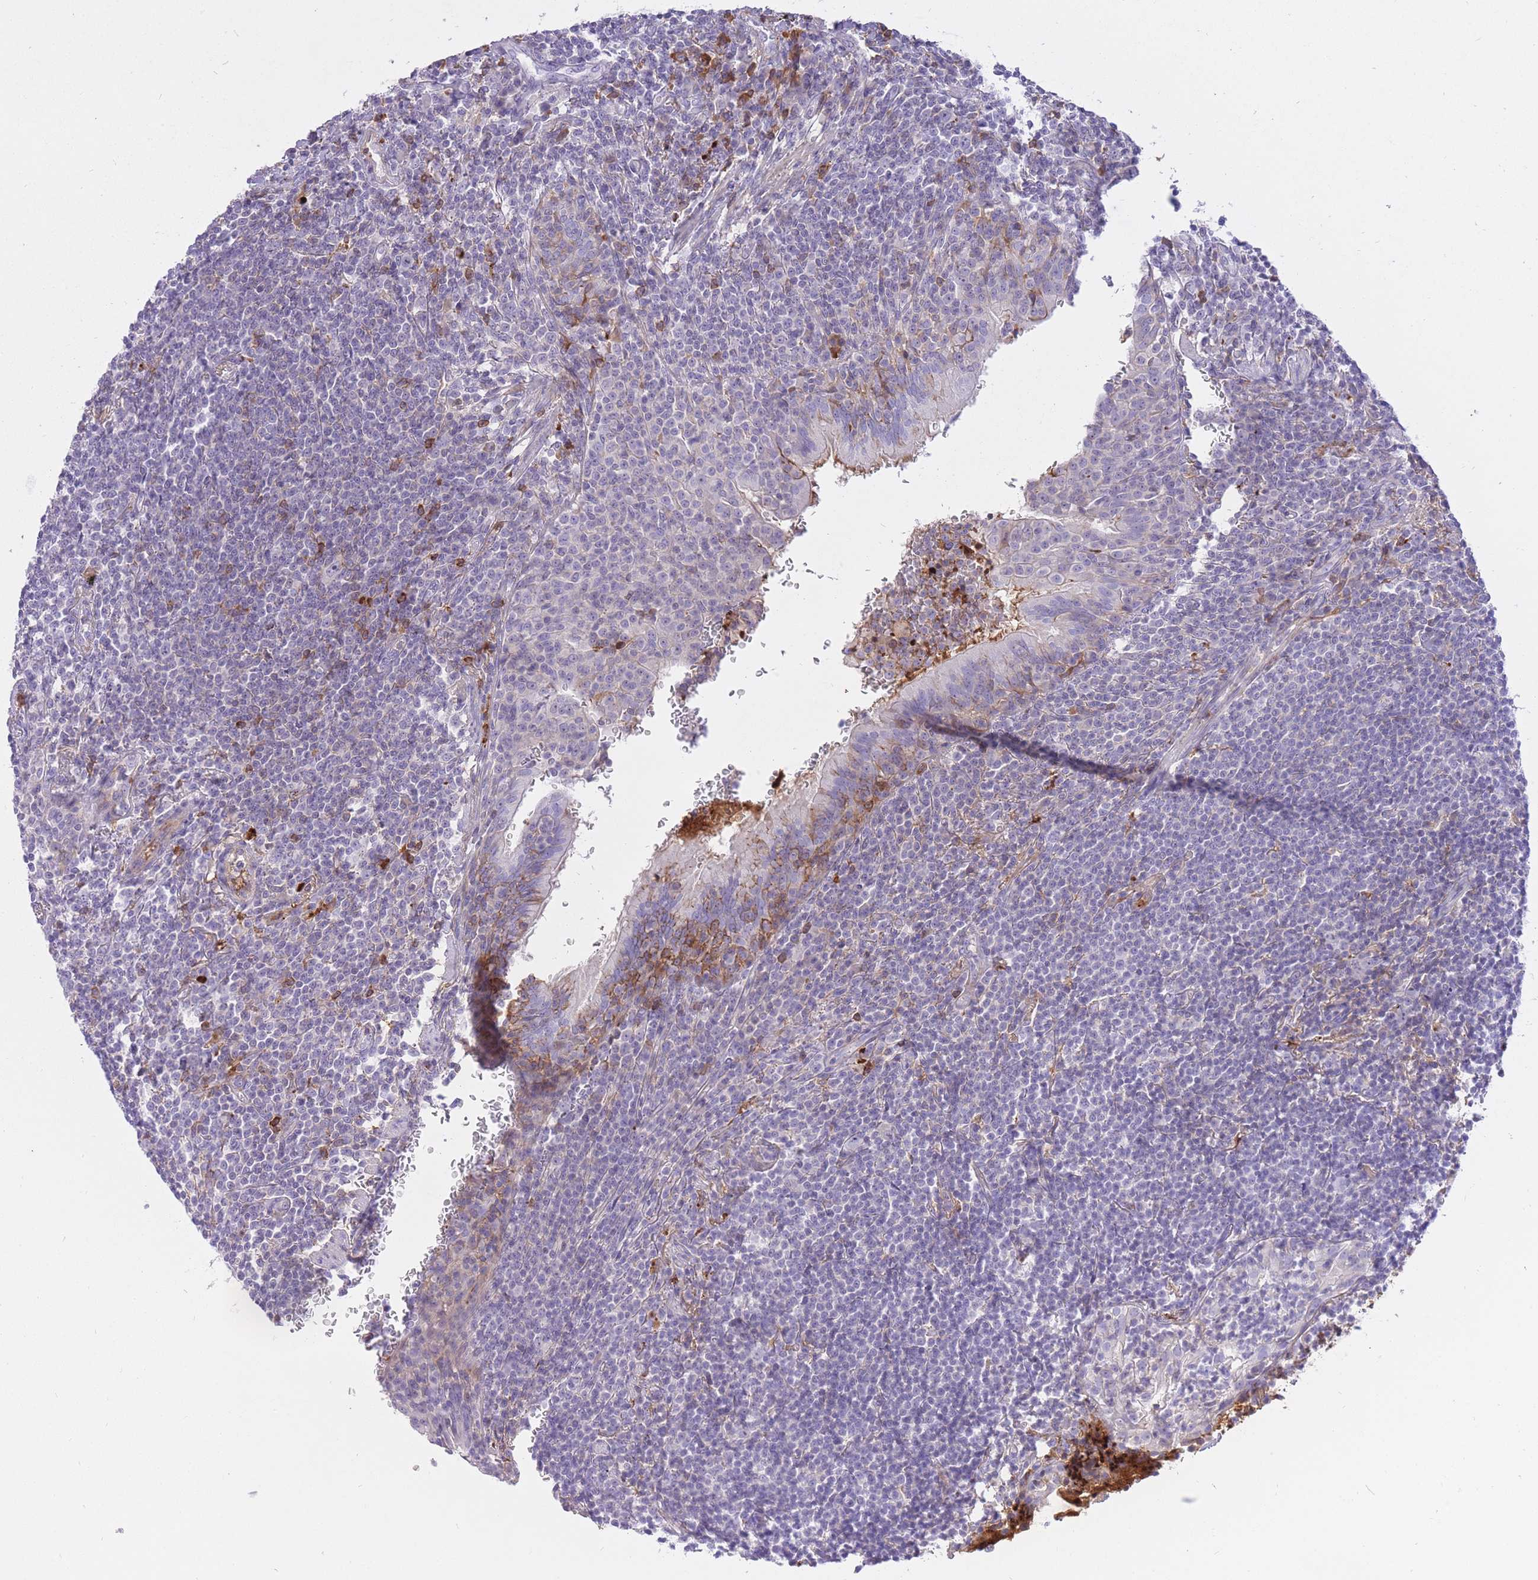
{"staining": {"intensity": "negative", "quantity": "none", "location": "none"}, "tissue": "lymphoma", "cell_type": "Tumor cells", "image_type": "cancer", "snomed": [{"axis": "morphology", "description": "Malignant lymphoma, non-Hodgkin's type, Low grade"}, {"axis": "topography", "description": "Lung"}], "caption": "Immunohistochemical staining of human malignant lymphoma, non-Hodgkin's type (low-grade) displays no significant positivity in tumor cells.", "gene": "HRG", "patient": {"sex": "female", "age": 71}}